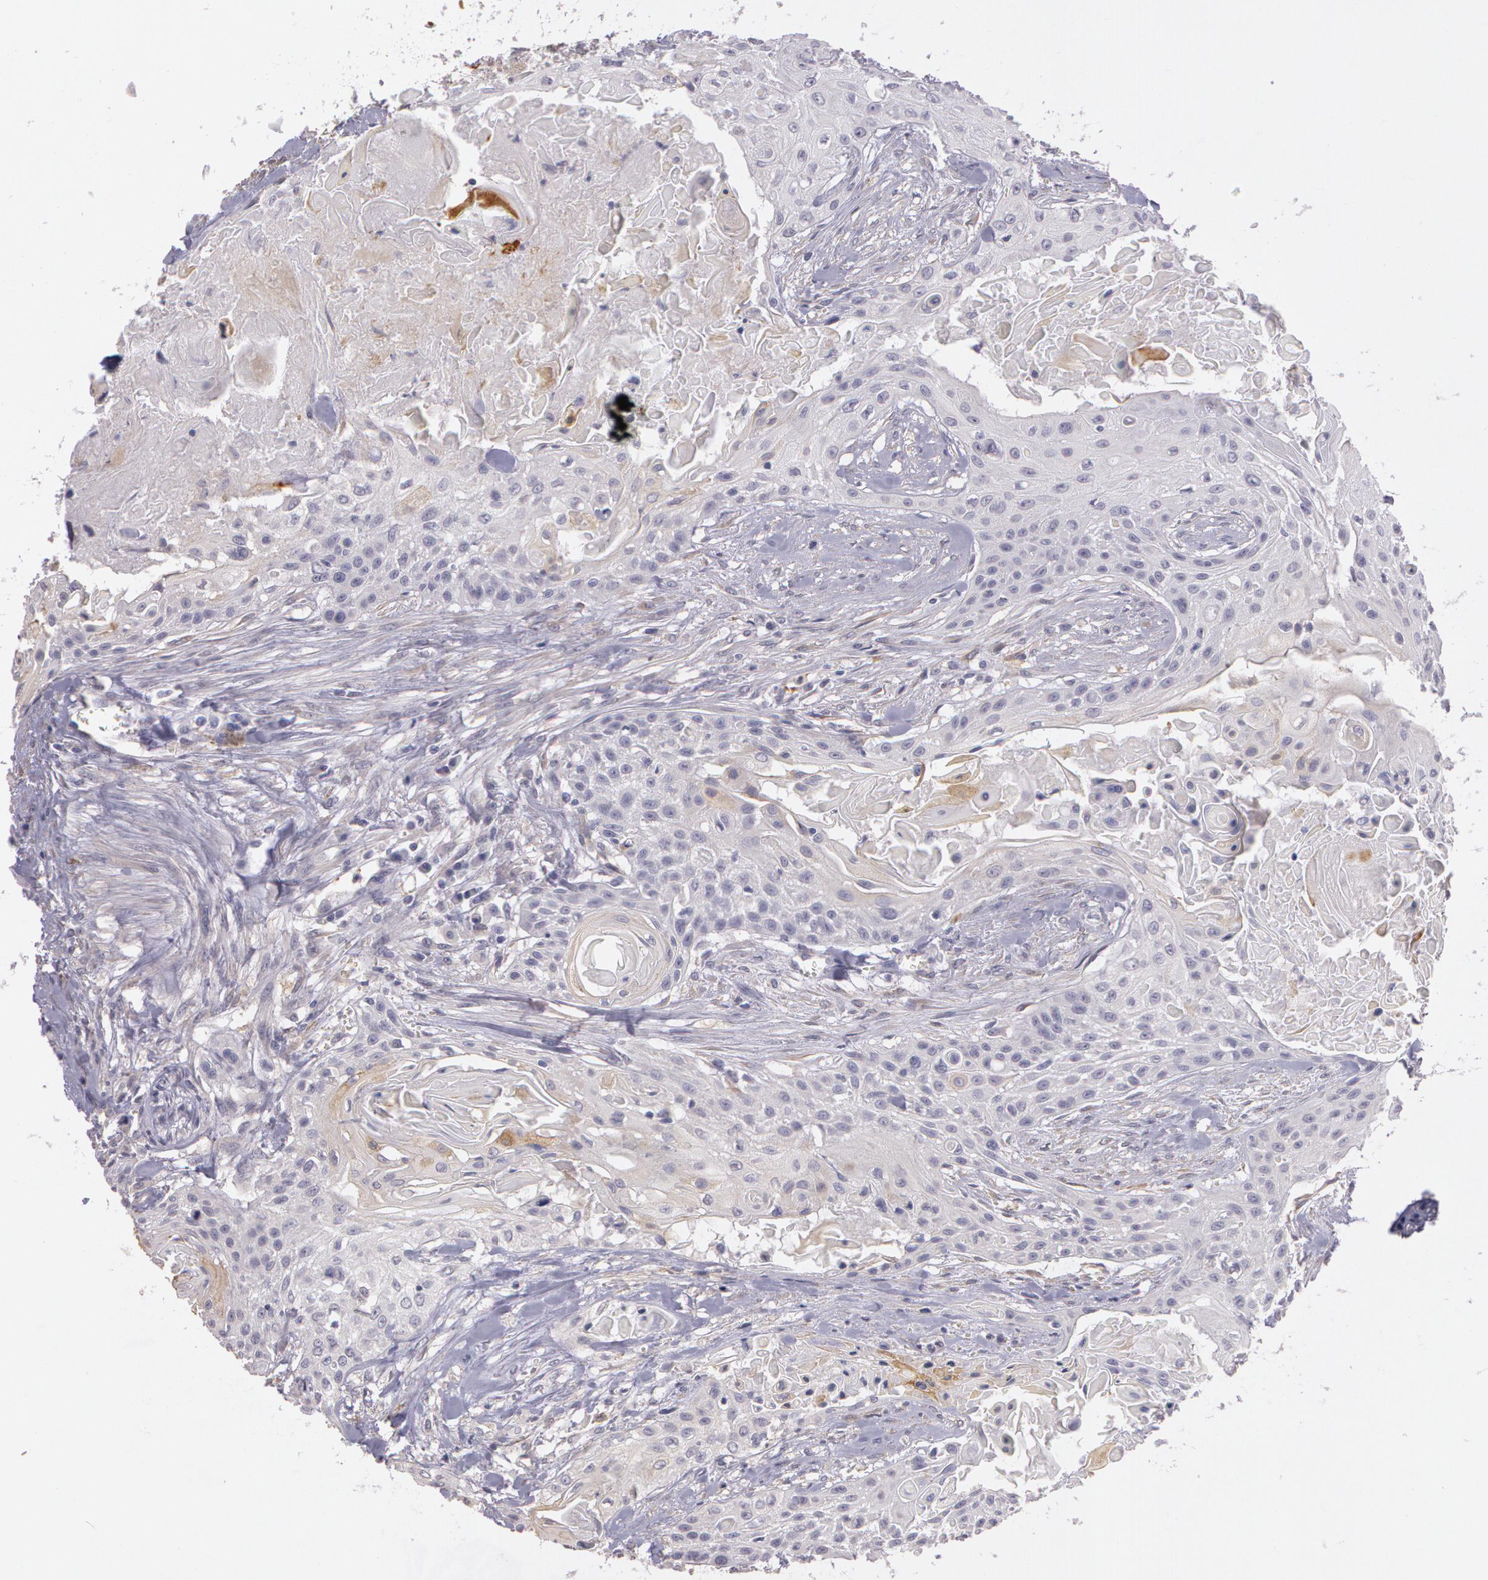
{"staining": {"intensity": "negative", "quantity": "none", "location": "none"}, "tissue": "head and neck cancer", "cell_type": "Tumor cells", "image_type": "cancer", "snomed": [{"axis": "morphology", "description": "Squamous cell carcinoma, NOS"}, {"axis": "morphology", "description": "Squamous cell carcinoma, metastatic, NOS"}, {"axis": "topography", "description": "Lymph node"}, {"axis": "topography", "description": "Salivary gland"}, {"axis": "topography", "description": "Head-Neck"}], "caption": "Squamous cell carcinoma (head and neck) was stained to show a protein in brown. There is no significant staining in tumor cells.", "gene": "G2E3", "patient": {"sex": "female", "age": 74}}